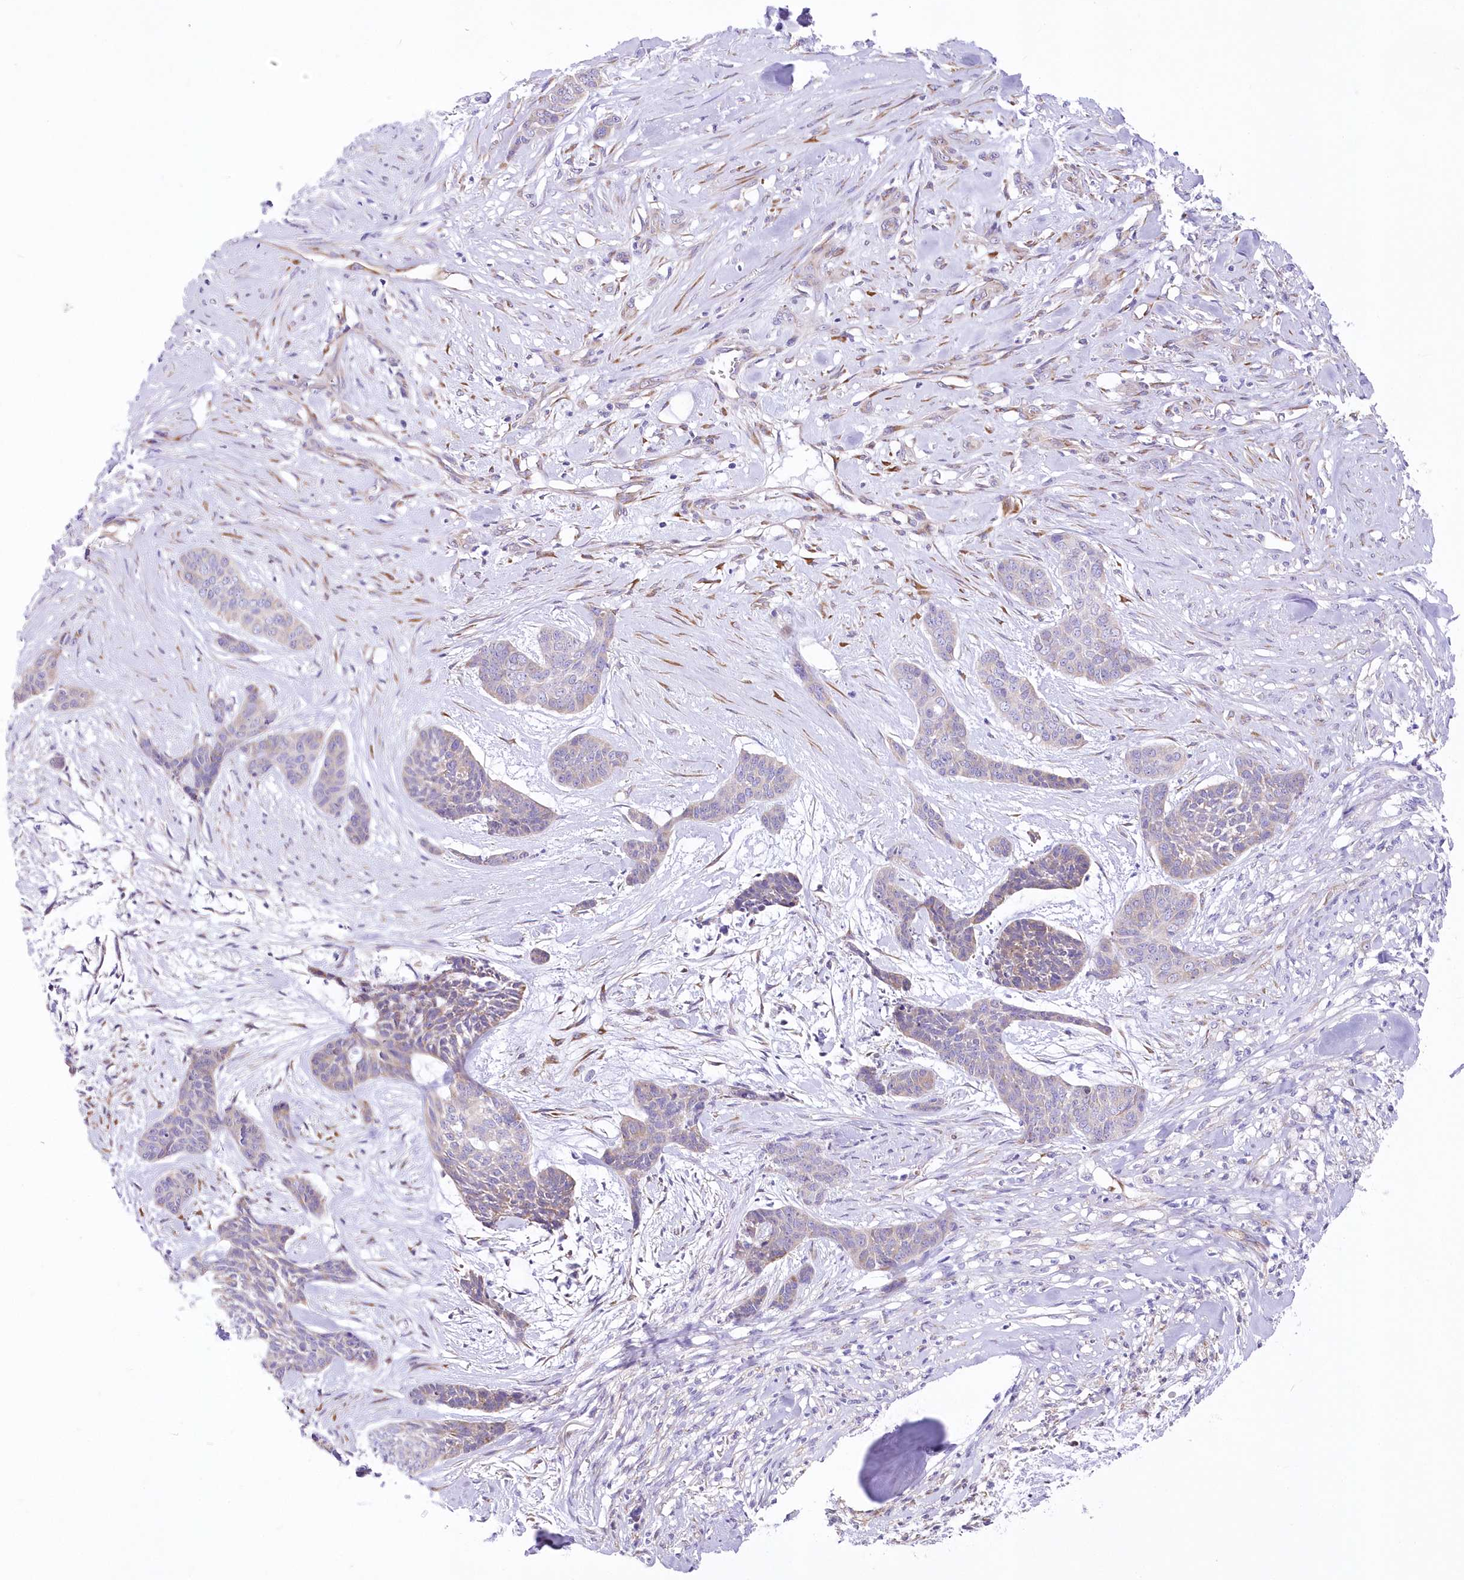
{"staining": {"intensity": "negative", "quantity": "none", "location": "none"}, "tissue": "skin cancer", "cell_type": "Tumor cells", "image_type": "cancer", "snomed": [{"axis": "morphology", "description": "Basal cell carcinoma"}, {"axis": "topography", "description": "Skin"}], "caption": "Histopathology image shows no protein positivity in tumor cells of skin cancer (basal cell carcinoma) tissue.", "gene": "YTHDC2", "patient": {"sex": "female", "age": 64}}